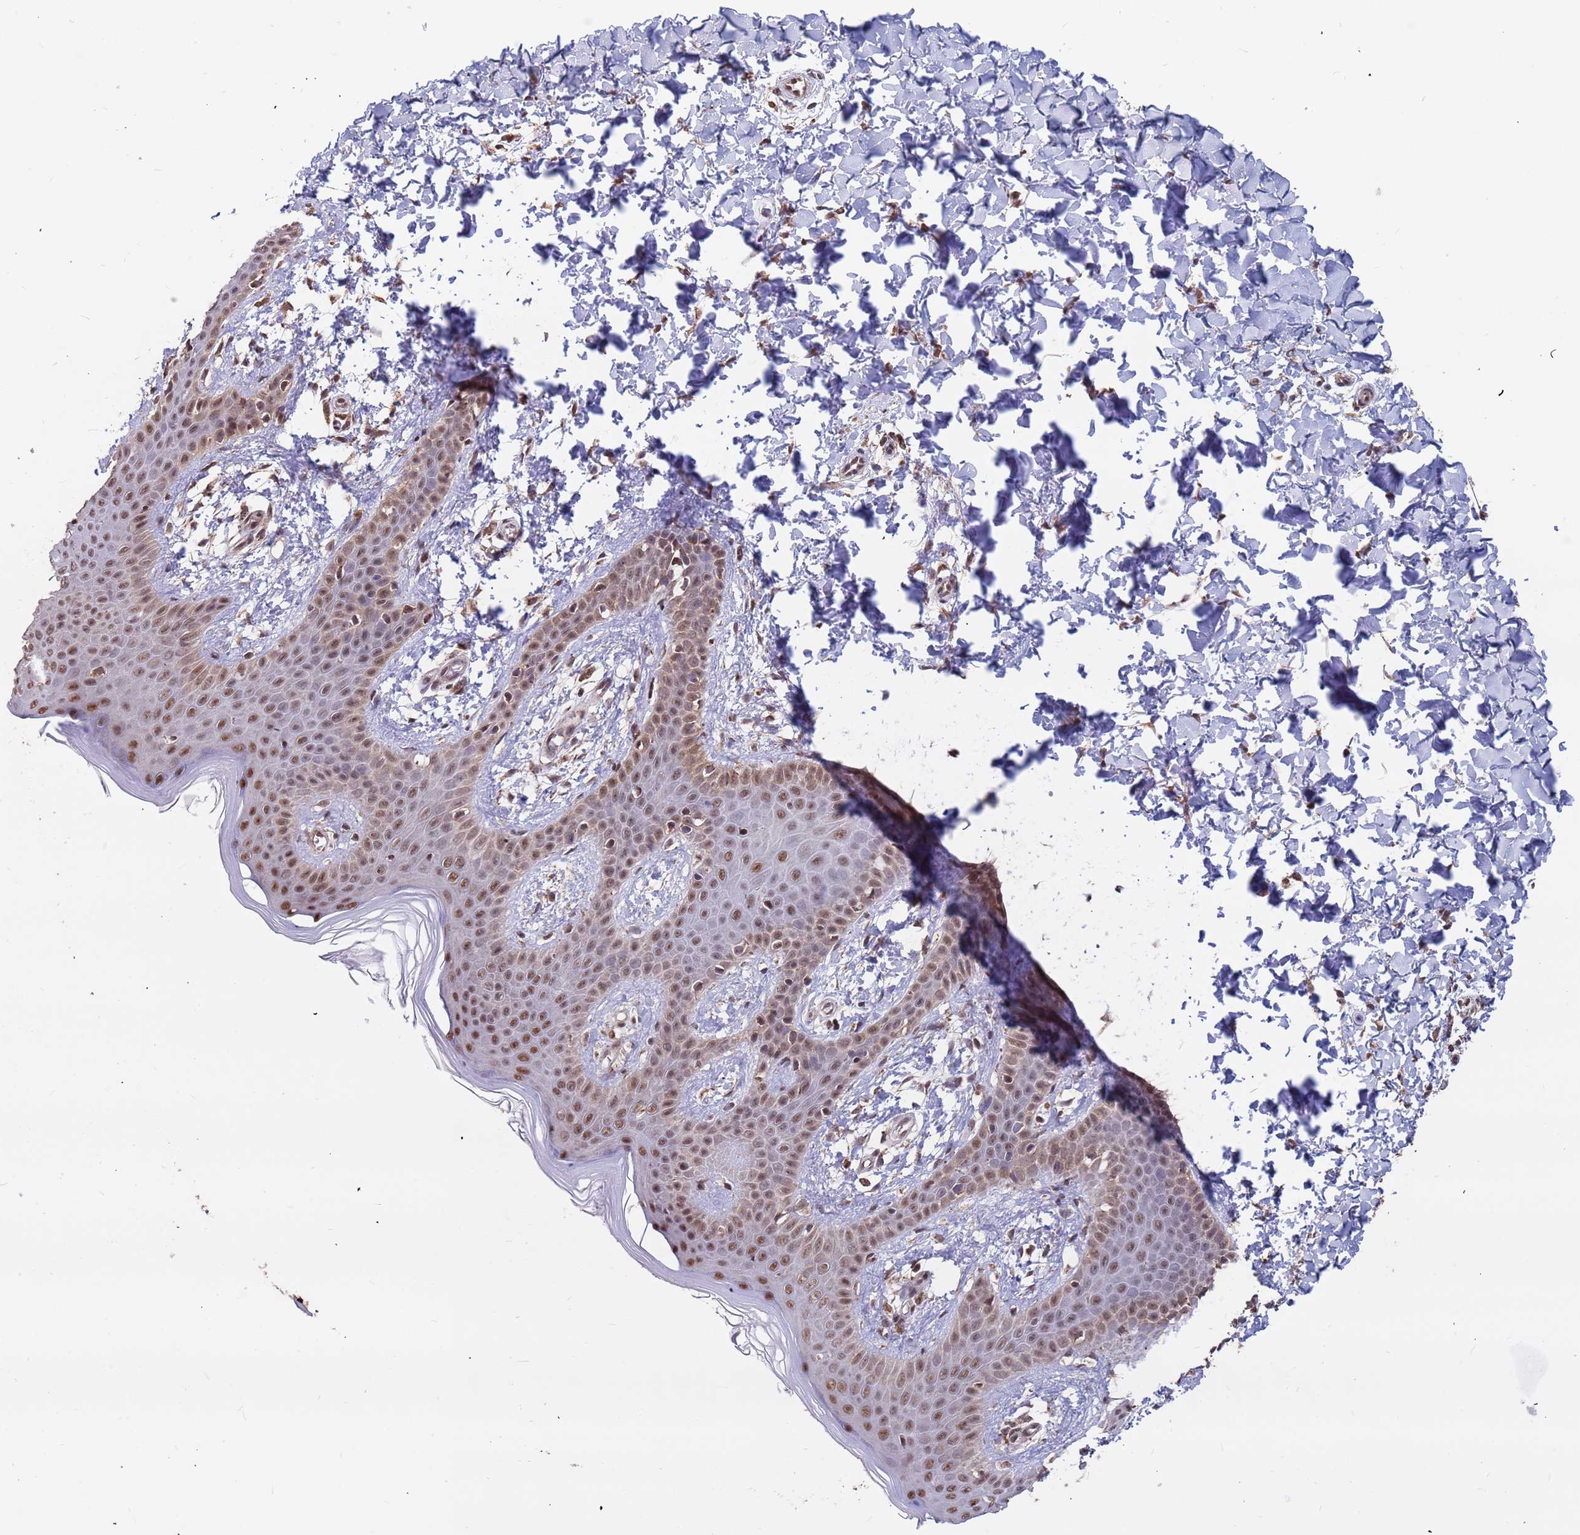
{"staining": {"intensity": "moderate", "quantity": ">75%", "location": "cytoplasmic/membranous,nuclear"}, "tissue": "skin", "cell_type": "Fibroblasts", "image_type": "normal", "snomed": [{"axis": "morphology", "description": "Normal tissue, NOS"}, {"axis": "topography", "description": "Skin"}], "caption": "Protein analysis of normal skin shows moderate cytoplasmic/membranous,nuclear expression in approximately >75% of fibroblasts. The staining is performed using DAB brown chromogen to label protein expression. The nuclei are counter-stained blue using hematoxylin.", "gene": "DENND2B", "patient": {"sex": "male", "age": 36}}